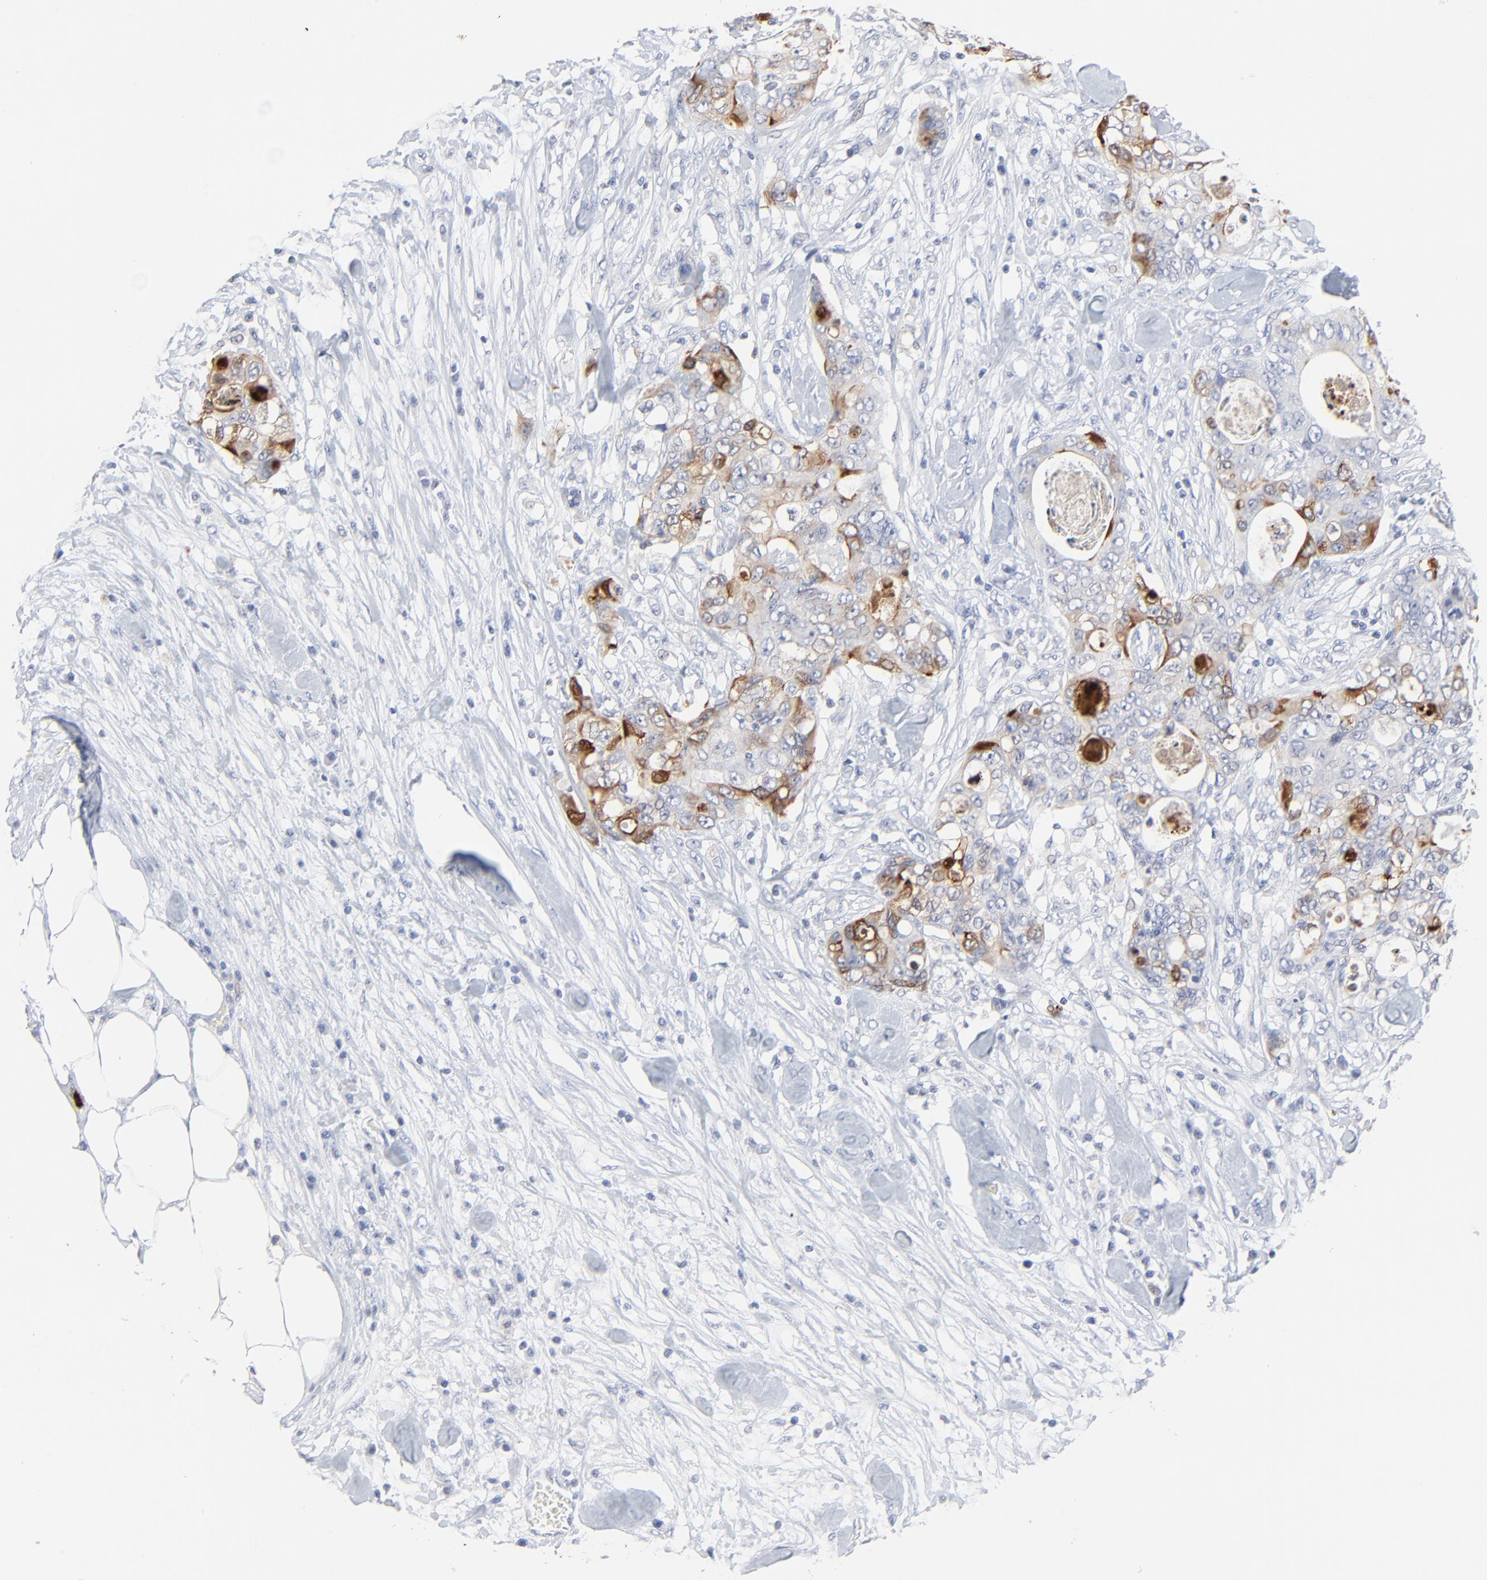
{"staining": {"intensity": "moderate", "quantity": "25%-75%", "location": "cytoplasmic/membranous"}, "tissue": "colorectal cancer", "cell_type": "Tumor cells", "image_type": "cancer", "snomed": [{"axis": "morphology", "description": "Adenocarcinoma, NOS"}, {"axis": "topography", "description": "Rectum"}], "caption": "The image demonstrates immunohistochemical staining of colorectal cancer (adenocarcinoma). There is moderate cytoplasmic/membranous positivity is identified in about 25%-75% of tumor cells.", "gene": "LCN2", "patient": {"sex": "female", "age": 57}}